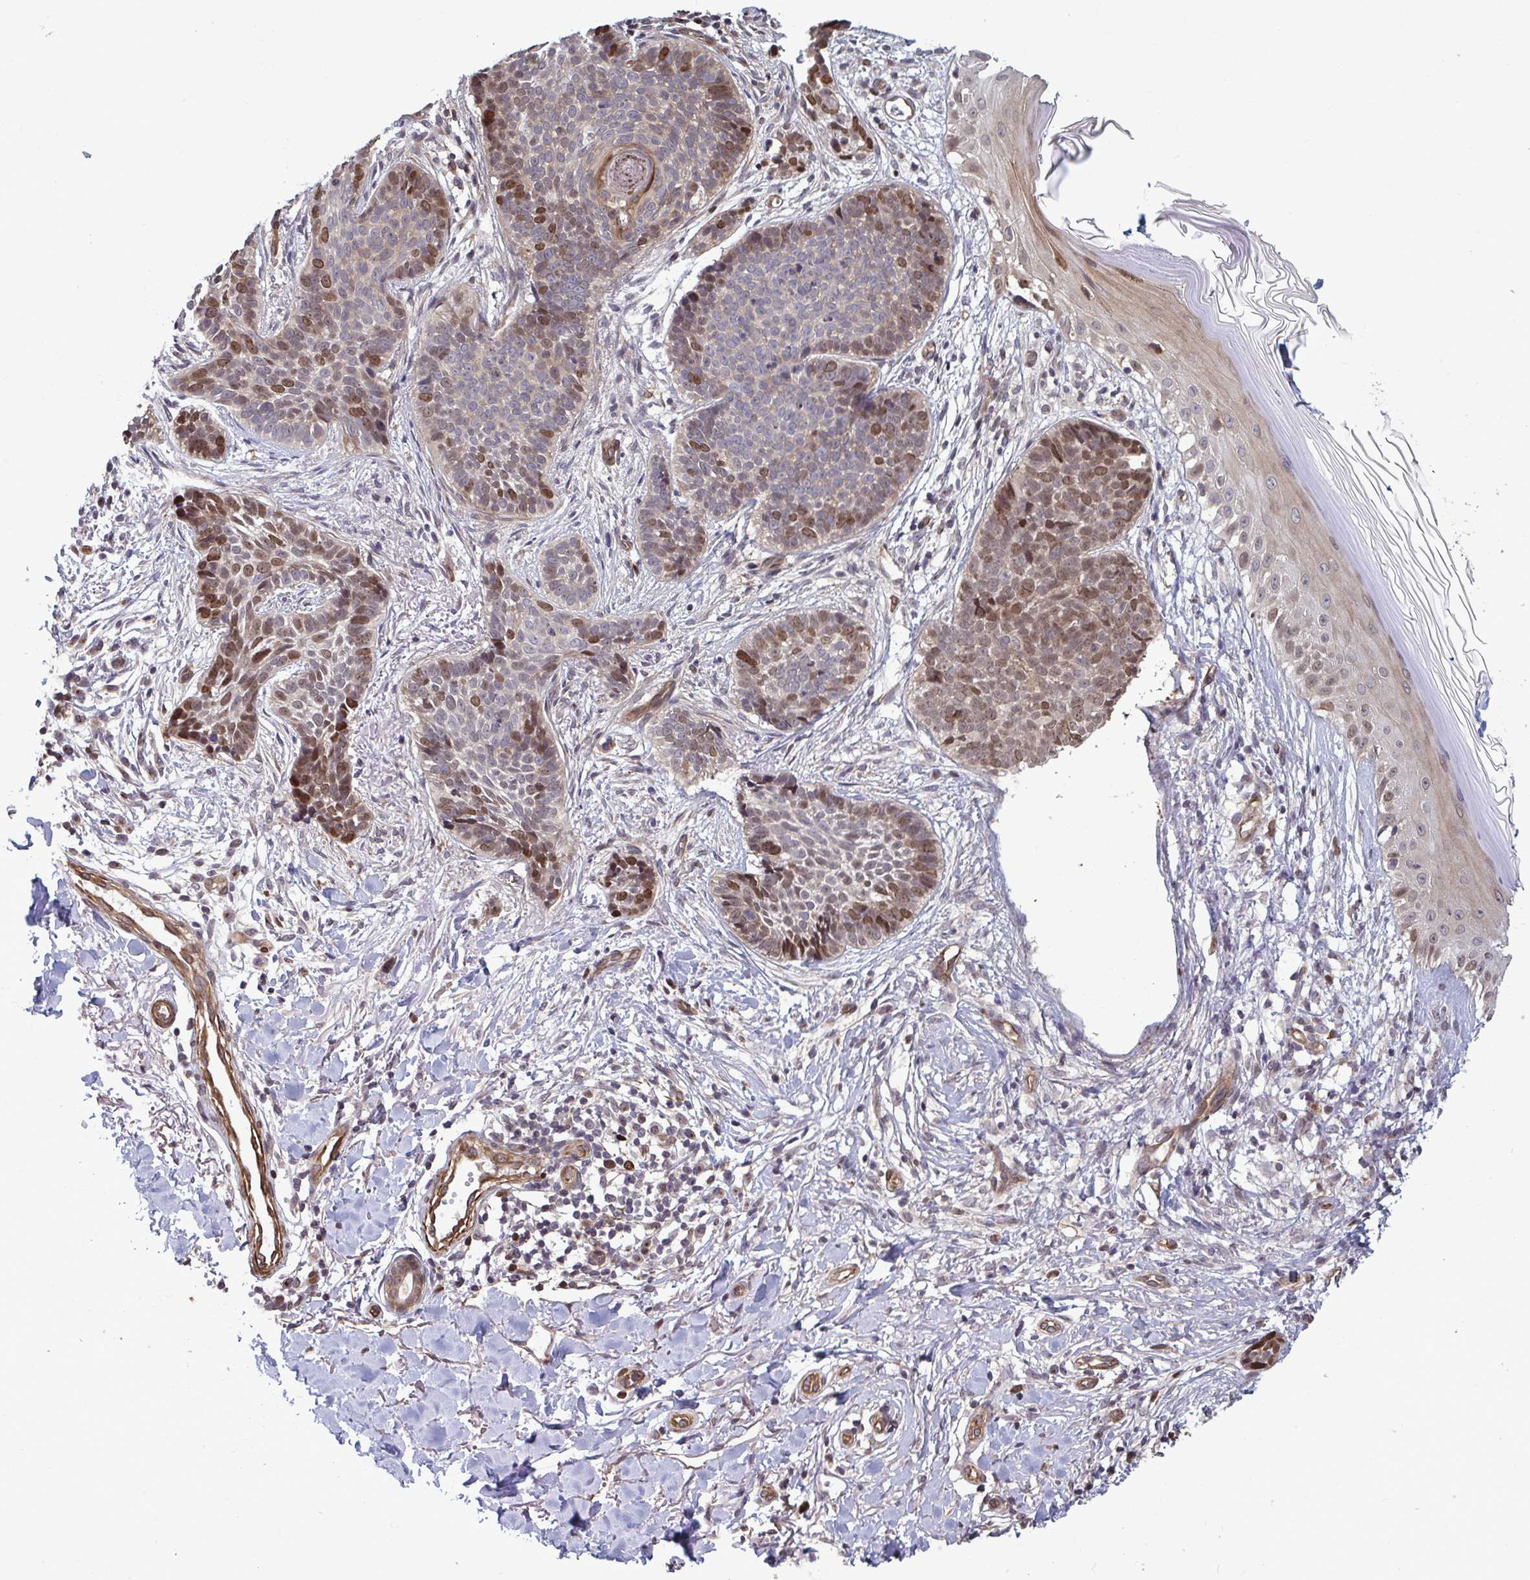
{"staining": {"intensity": "moderate", "quantity": "25%-75%", "location": "nuclear"}, "tissue": "skin cancer", "cell_type": "Tumor cells", "image_type": "cancer", "snomed": [{"axis": "morphology", "description": "Basal cell carcinoma"}, {"axis": "topography", "description": "Skin"}, {"axis": "topography", "description": "Skin of back"}], "caption": "Approximately 25%-75% of tumor cells in human skin cancer show moderate nuclear protein positivity as visualized by brown immunohistochemical staining.", "gene": "IPO5", "patient": {"sex": "male", "age": 81}}